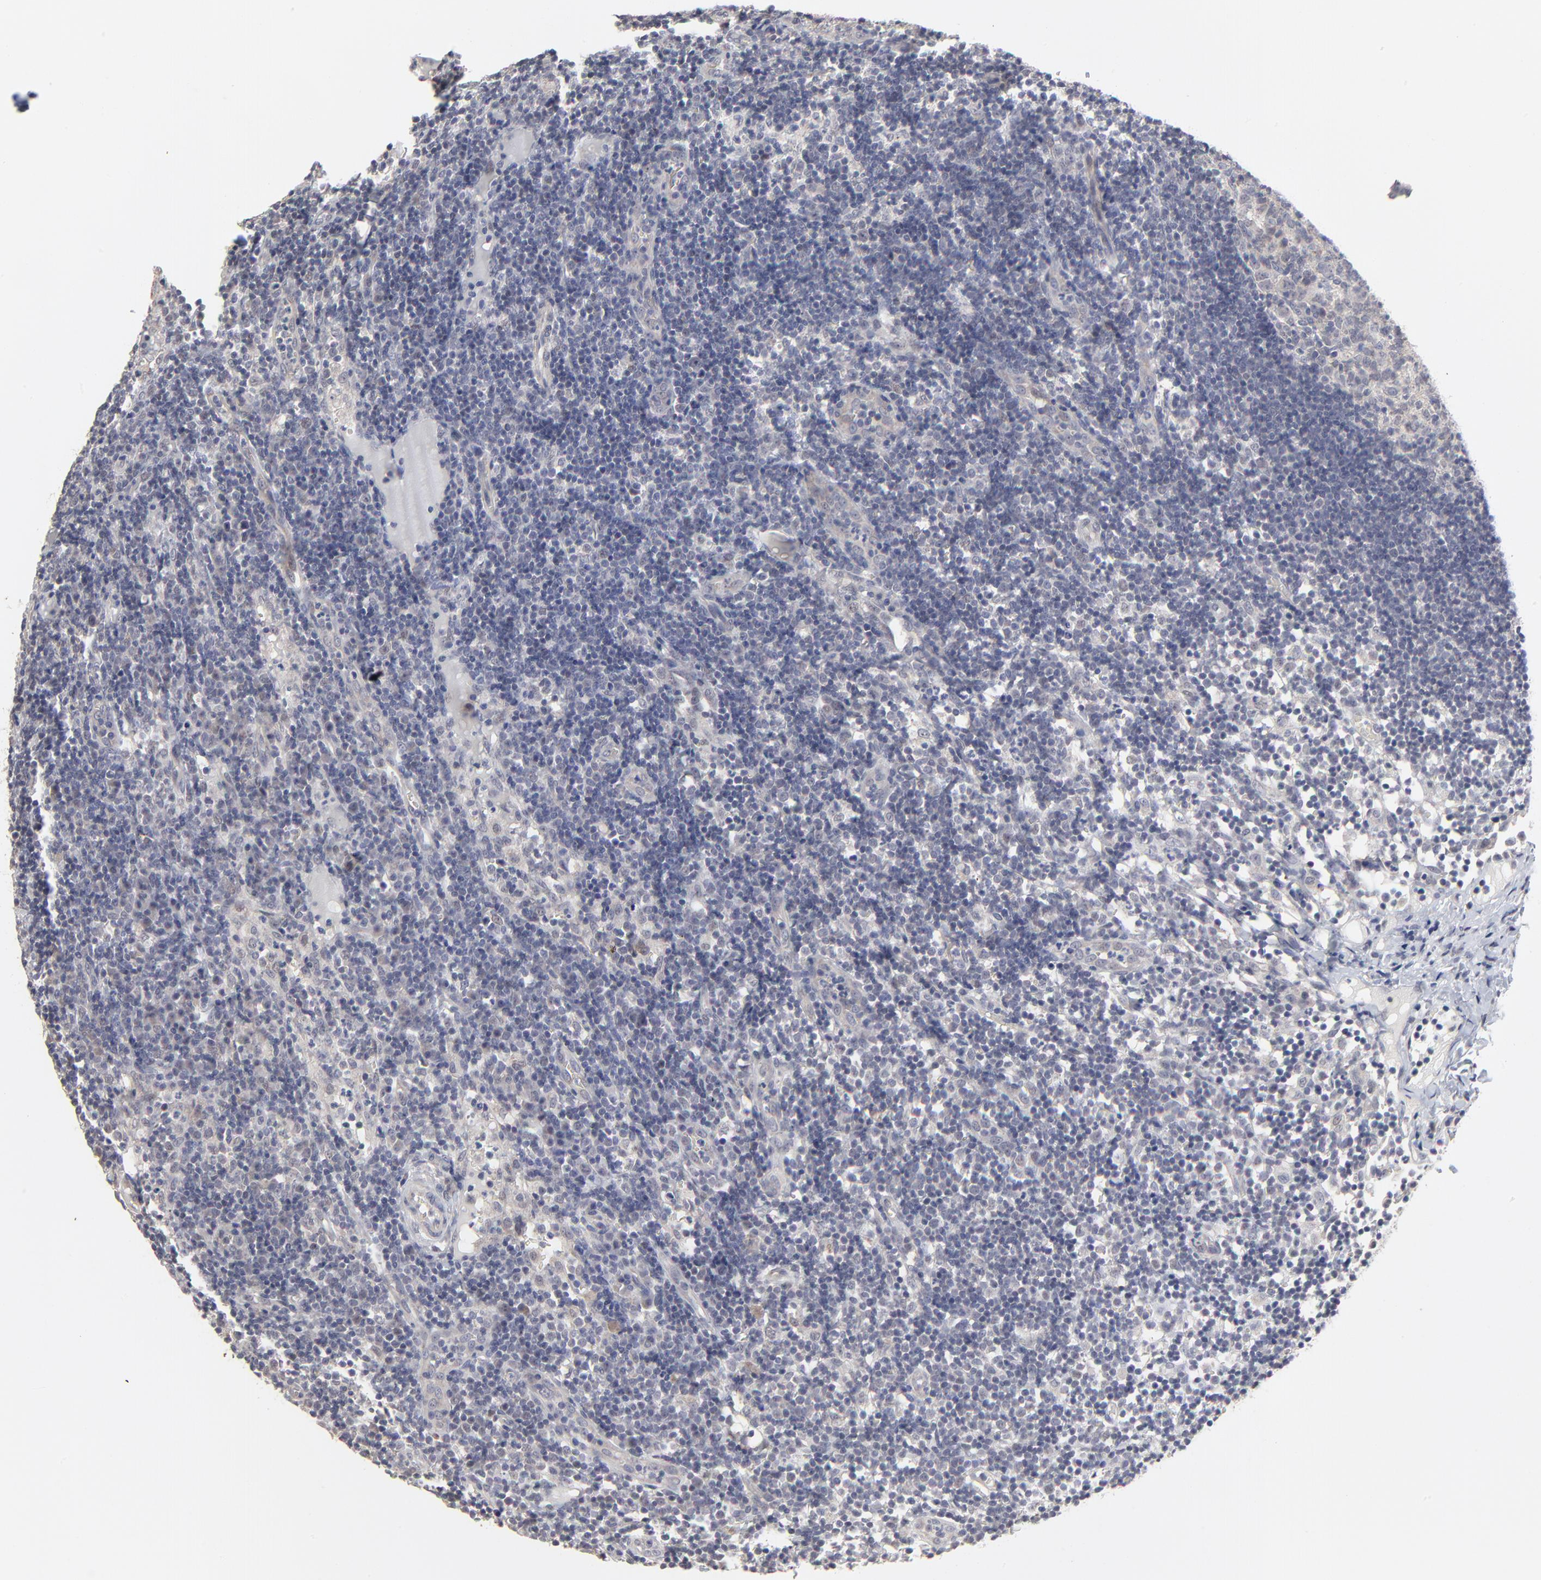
{"staining": {"intensity": "negative", "quantity": "none", "location": "none"}, "tissue": "lymph node", "cell_type": "Non-germinal center cells", "image_type": "normal", "snomed": [{"axis": "morphology", "description": "Normal tissue, NOS"}, {"axis": "morphology", "description": "Inflammation, NOS"}, {"axis": "topography", "description": "Lymph node"}, {"axis": "topography", "description": "Salivary gland"}], "caption": "High power microscopy image of an IHC image of benign lymph node, revealing no significant positivity in non-germinal center cells. (Brightfield microscopy of DAB IHC at high magnification).", "gene": "MAGEA10", "patient": {"sex": "male", "age": 3}}